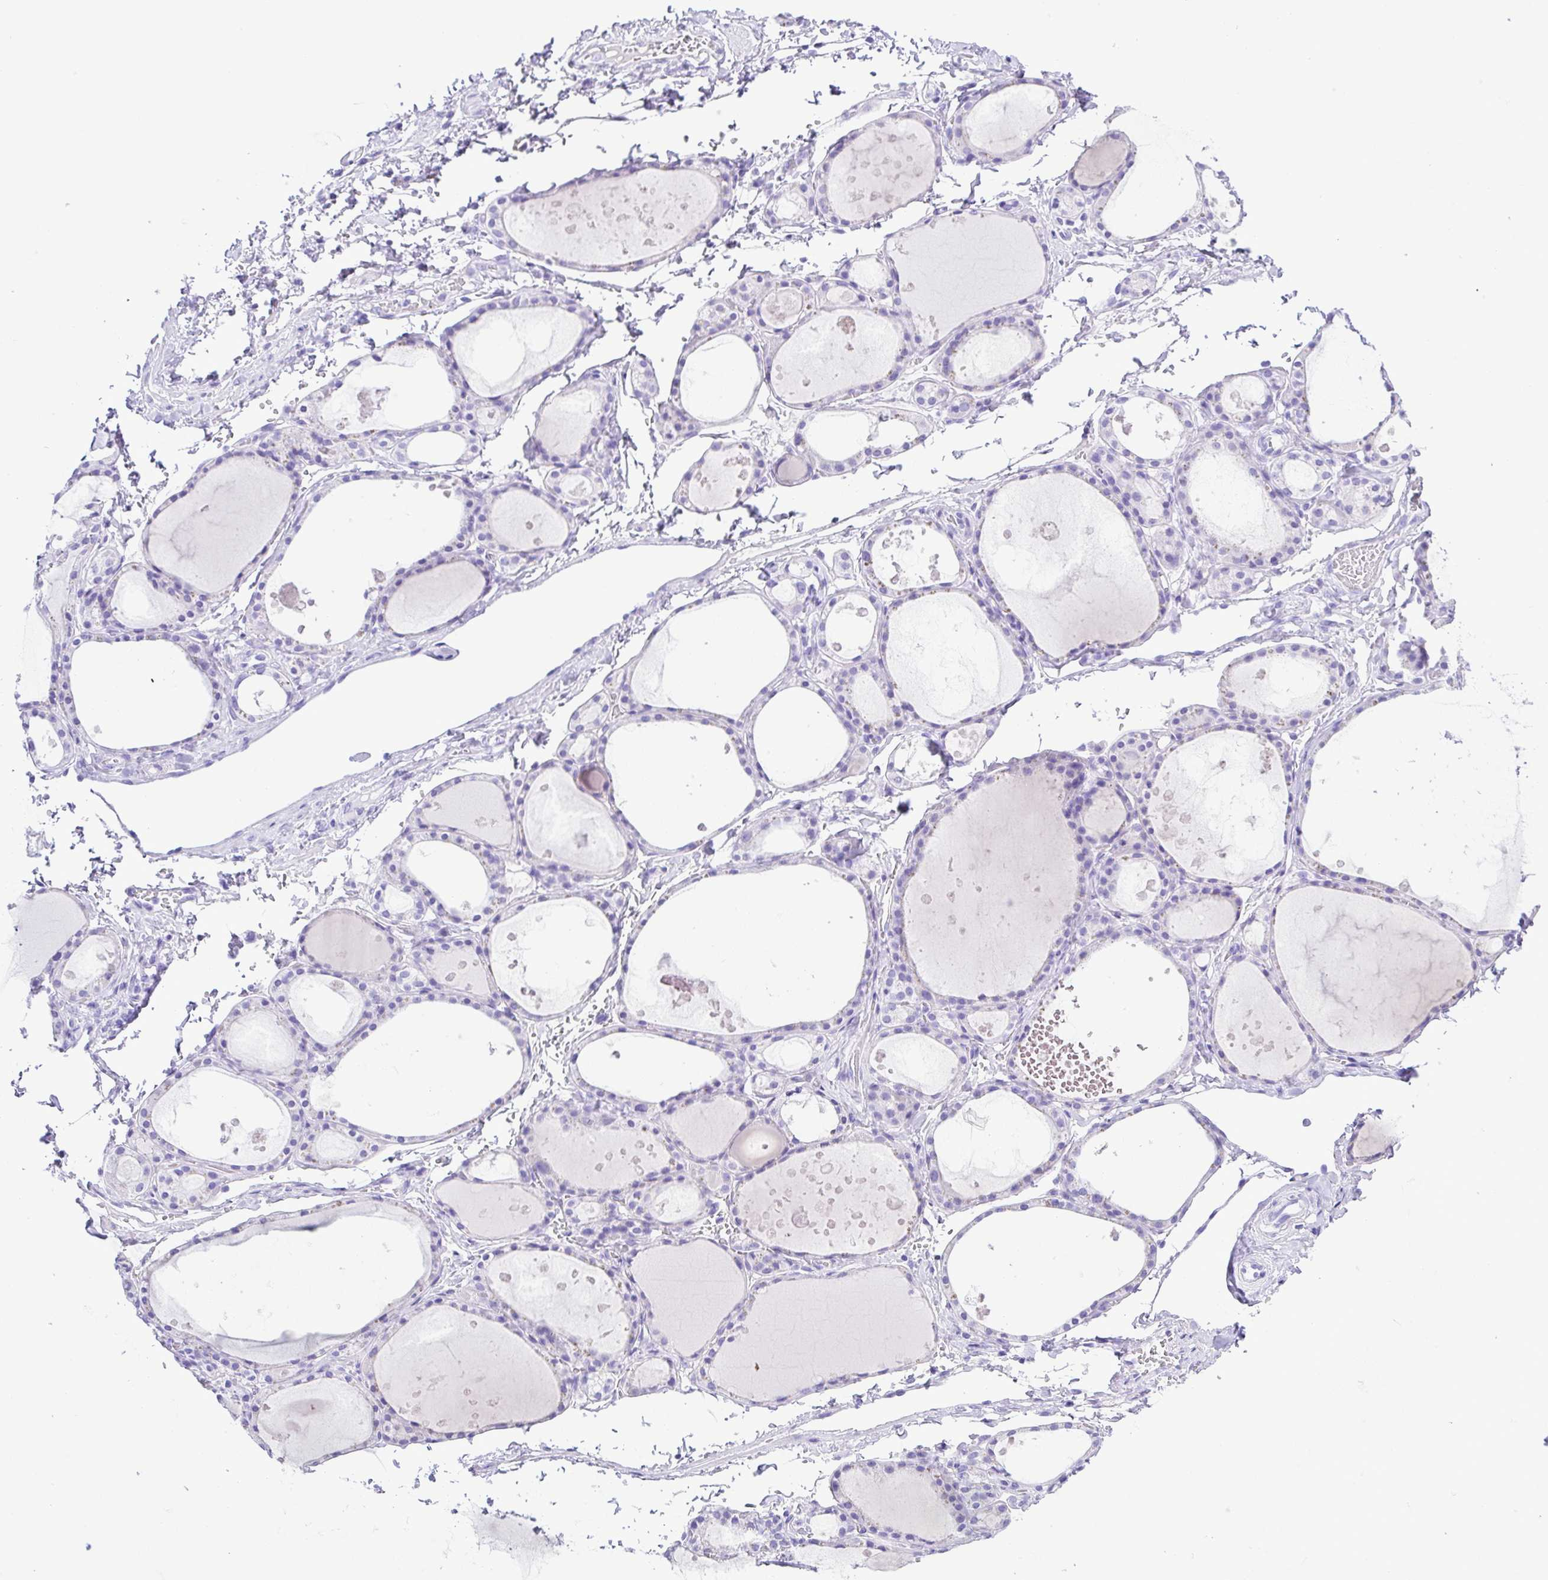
{"staining": {"intensity": "negative", "quantity": "none", "location": "none"}, "tissue": "thyroid gland", "cell_type": "Glandular cells", "image_type": "normal", "snomed": [{"axis": "morphology", "description": "Normal tissue, NOS"}, {"axis": "topography", "description": "Thyroid gland"}], "caption": "Immunohistochemical staining of unremarkable human thyroid gland displays no significant staining in glandular cells. (DAB immunohistochemistry (IHC) with hematoxylin counter stain).", "gene": "ERP27", "patient": {"sex": "male", "age": 68}}